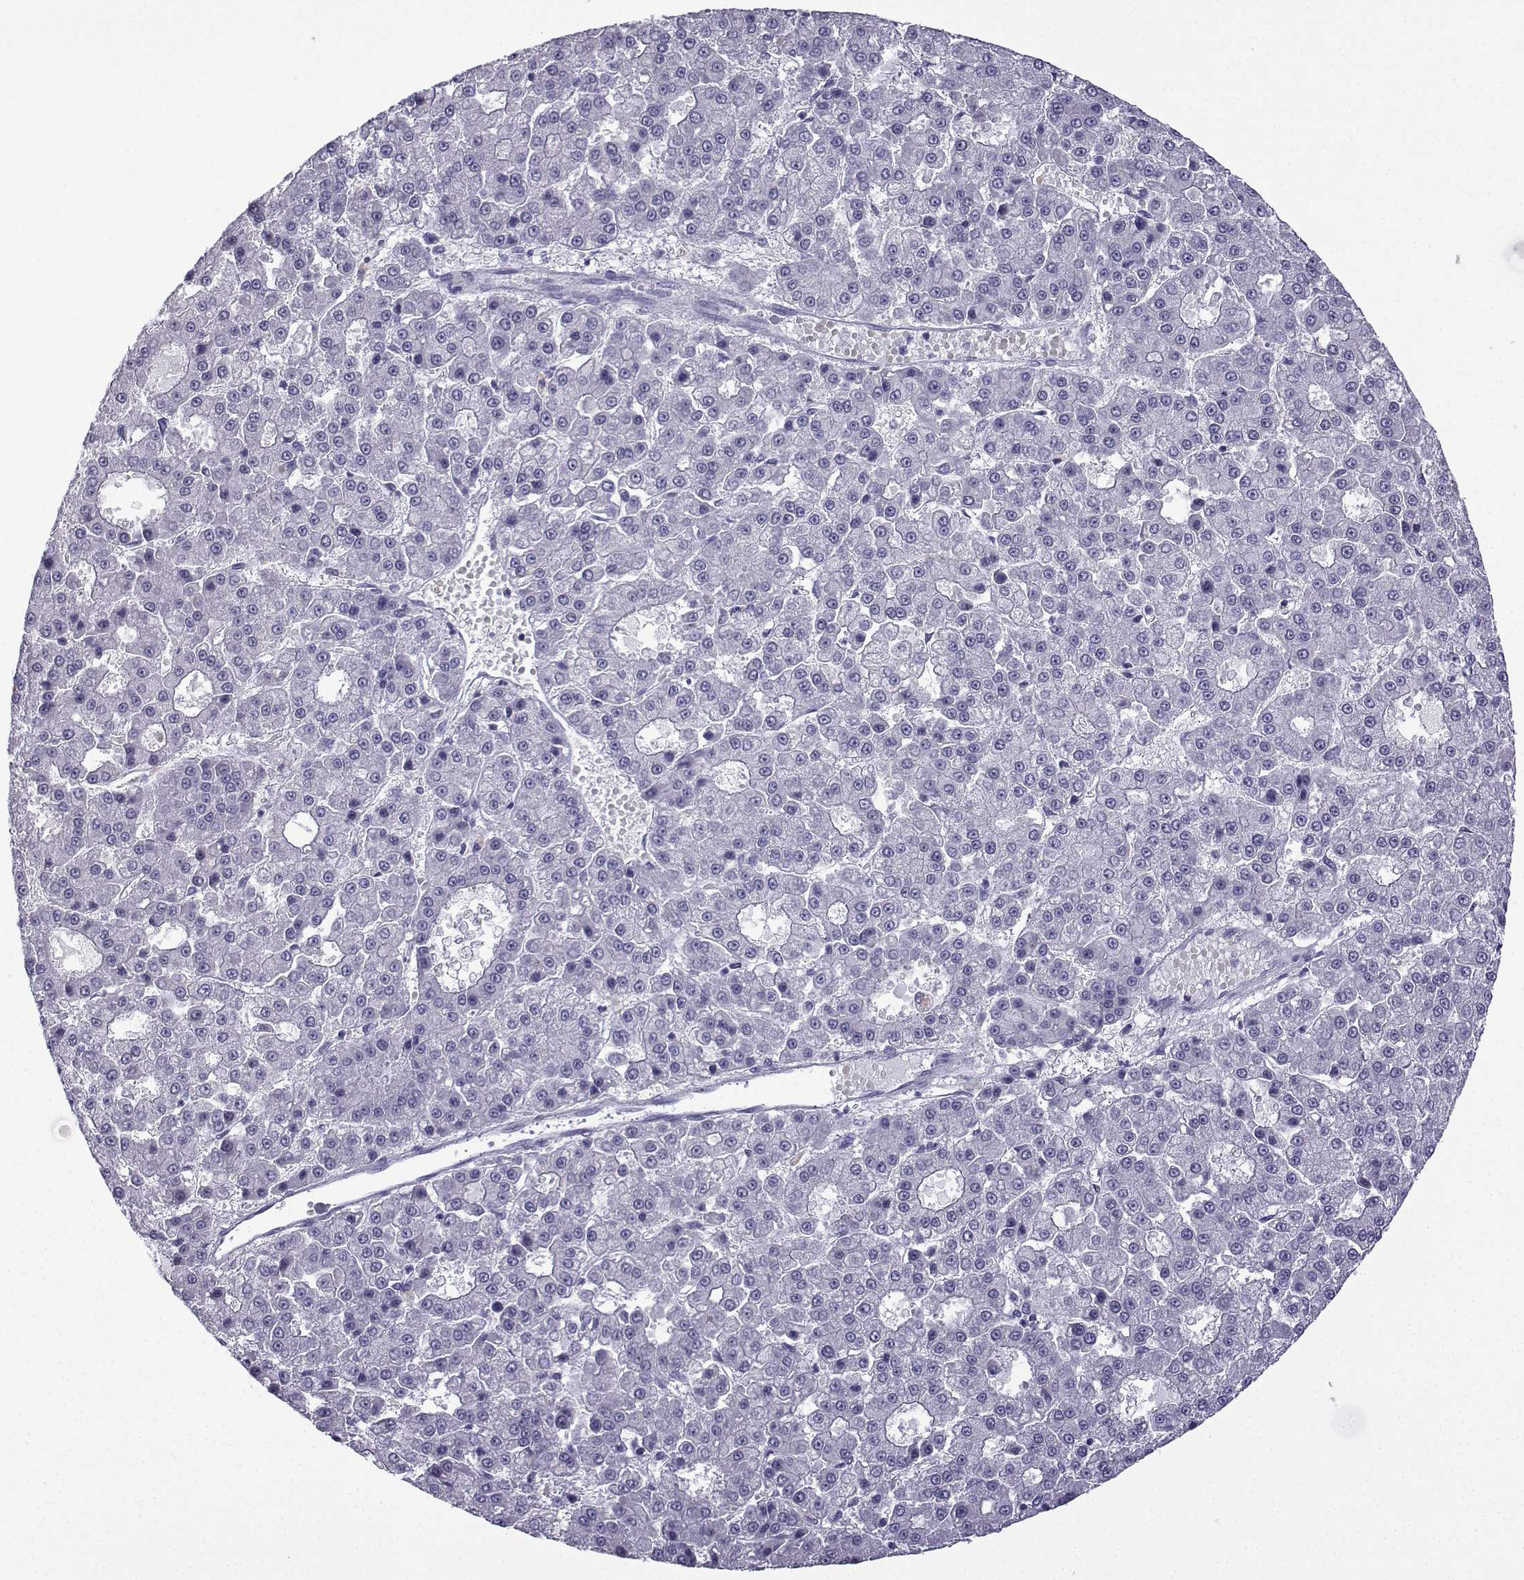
{"staining": {"intensity": "negative", "quantity": "none", "location": "none"}, "tissue": "liver cancer", "cell_type": "Tumor cells", "image_type": "cancer", "snomed": [{"axis": "morphology", "description": "Carcinoma, Hepatocellular, NOS"}, {"axis": "topography", "description": "Liver"}], "caption": "DAB (3,3'-diaminobenzidine) immunohistochemical staining of human liver hepatocellular carcinoma shows no significant staining in tumor cells.", "gene": "MRGBP", "patient": {"sex": "male", "age": 70}}